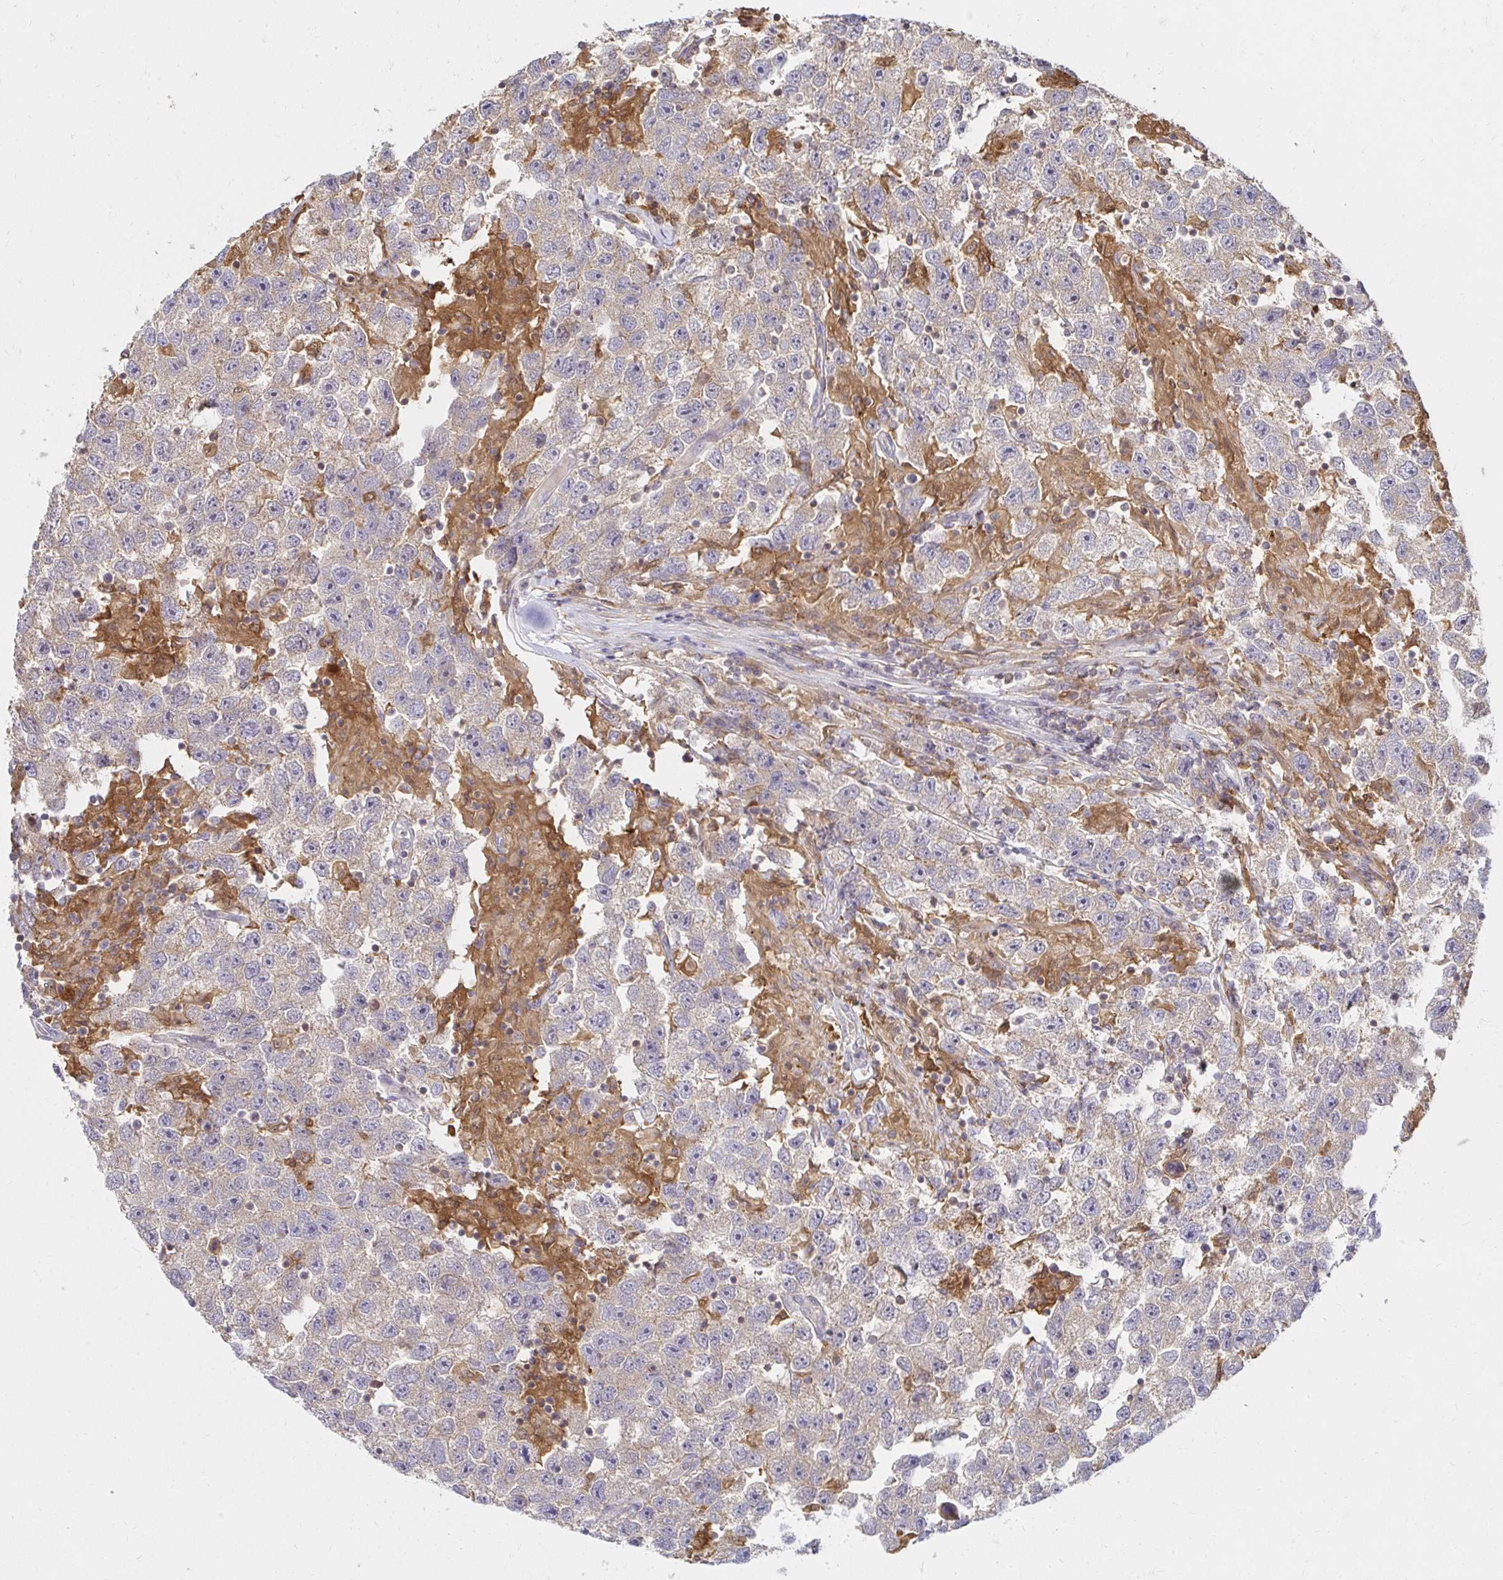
{"staining": {"intensity": "weak", "quantity": "<25%", "location": "cytoplasmic/membranous"}, "tissue": "testis cancer", "cell_type": "Tumor cells", "image_type": "cancer", "snomed": [{"axis": "morphology", "description": "Seminoma, NOS"}, {"axis": "topography", "description": "Testis"}], "caption": "IHC image of human testis cancer (seminoma) stained for a protein (brown), which exhibits no expression in tumor cells.", "gene": "PYCARD", "patient": {"sex": "male", "age": 26}}